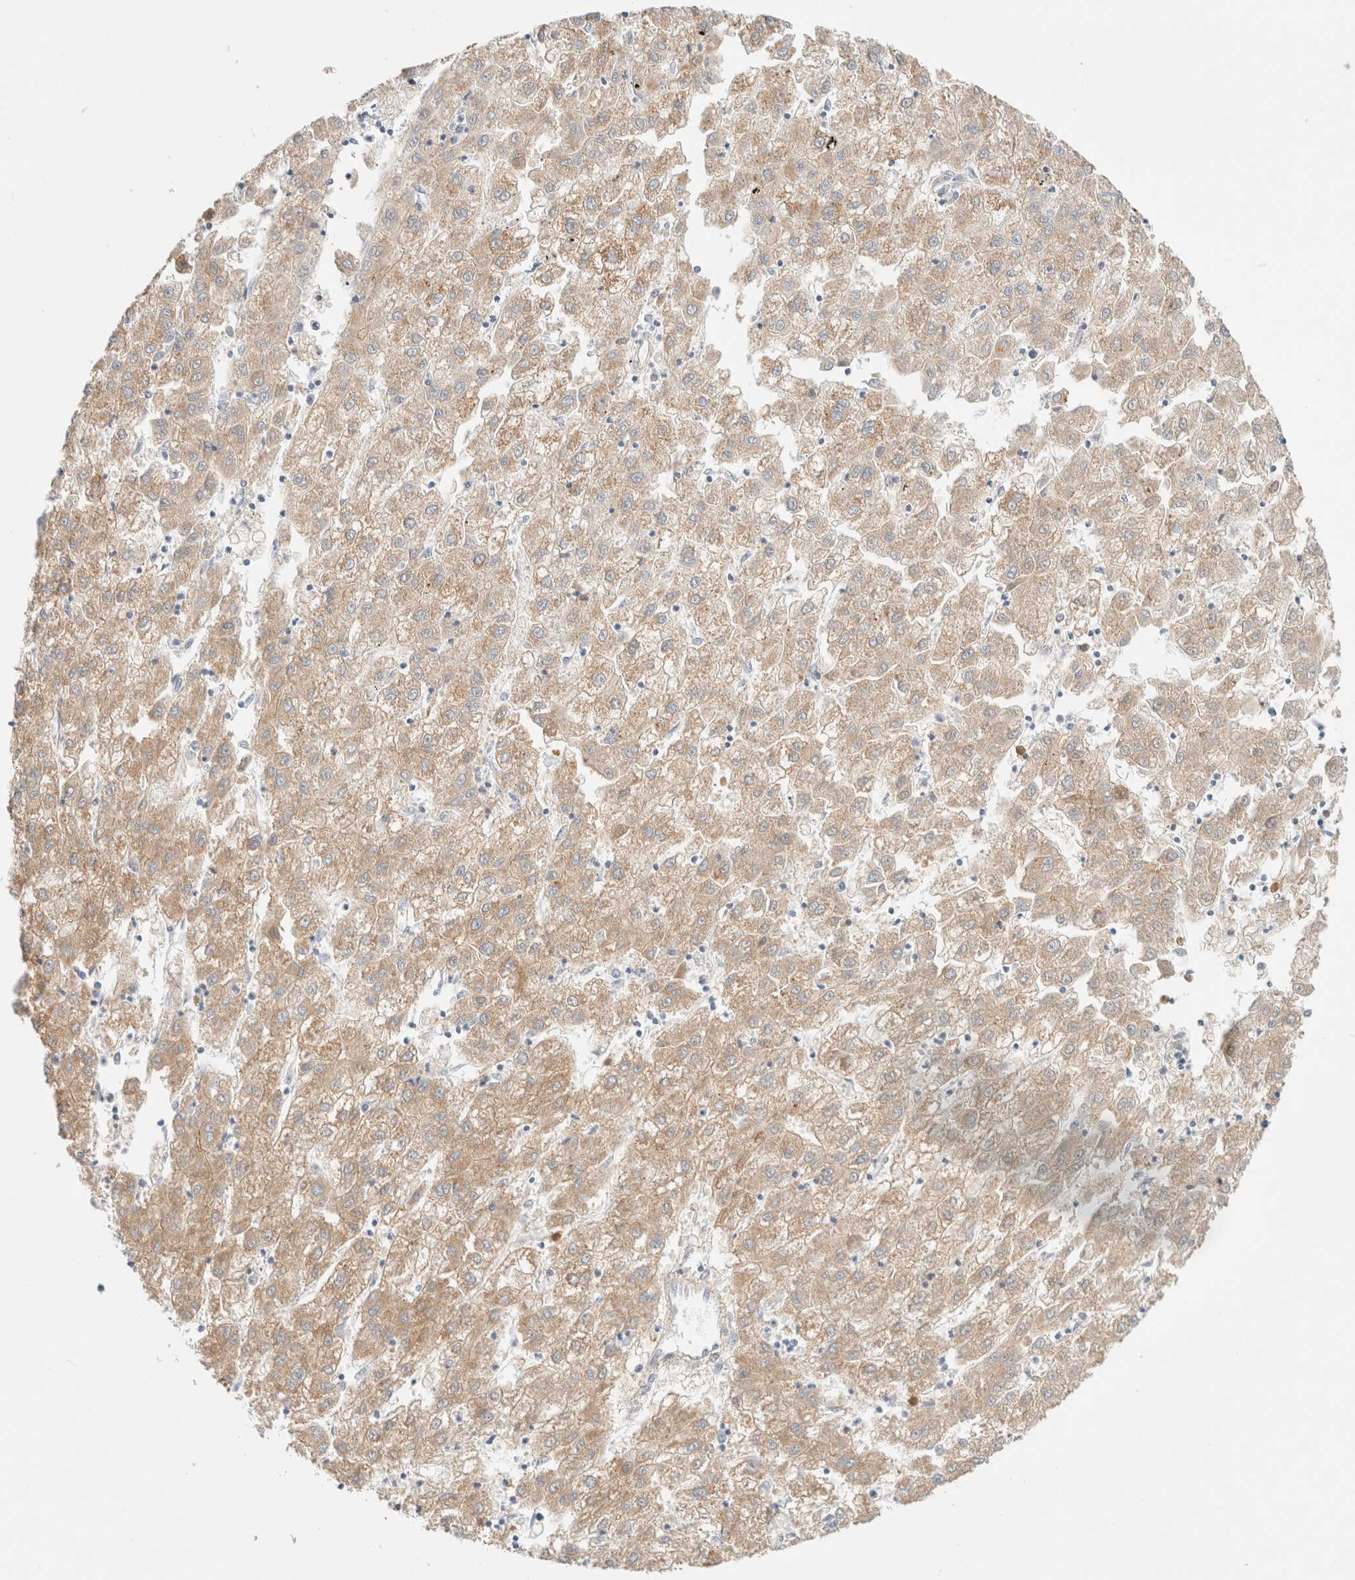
{"staining": {"intensity": "moderate", "quantity": ">75%", "location": "cytoplasmic/membranous"}, "tissue": "liver cancer", "cell_type": "Tumor cells", "image_type": "cancer", "snomed": [{"axis": "morphology", "description": "Carcinoma, Hepatocellular, NOS"}, {"axis": "topography", "description": "Liver"}], "caption": "An image of human liver cancer stained for a protein exhibits moderate cytoplasmic/membranous brown staining in tumor cells.", "gene": "UNC13B", "patient": {"sex": "male", "age": 72}}